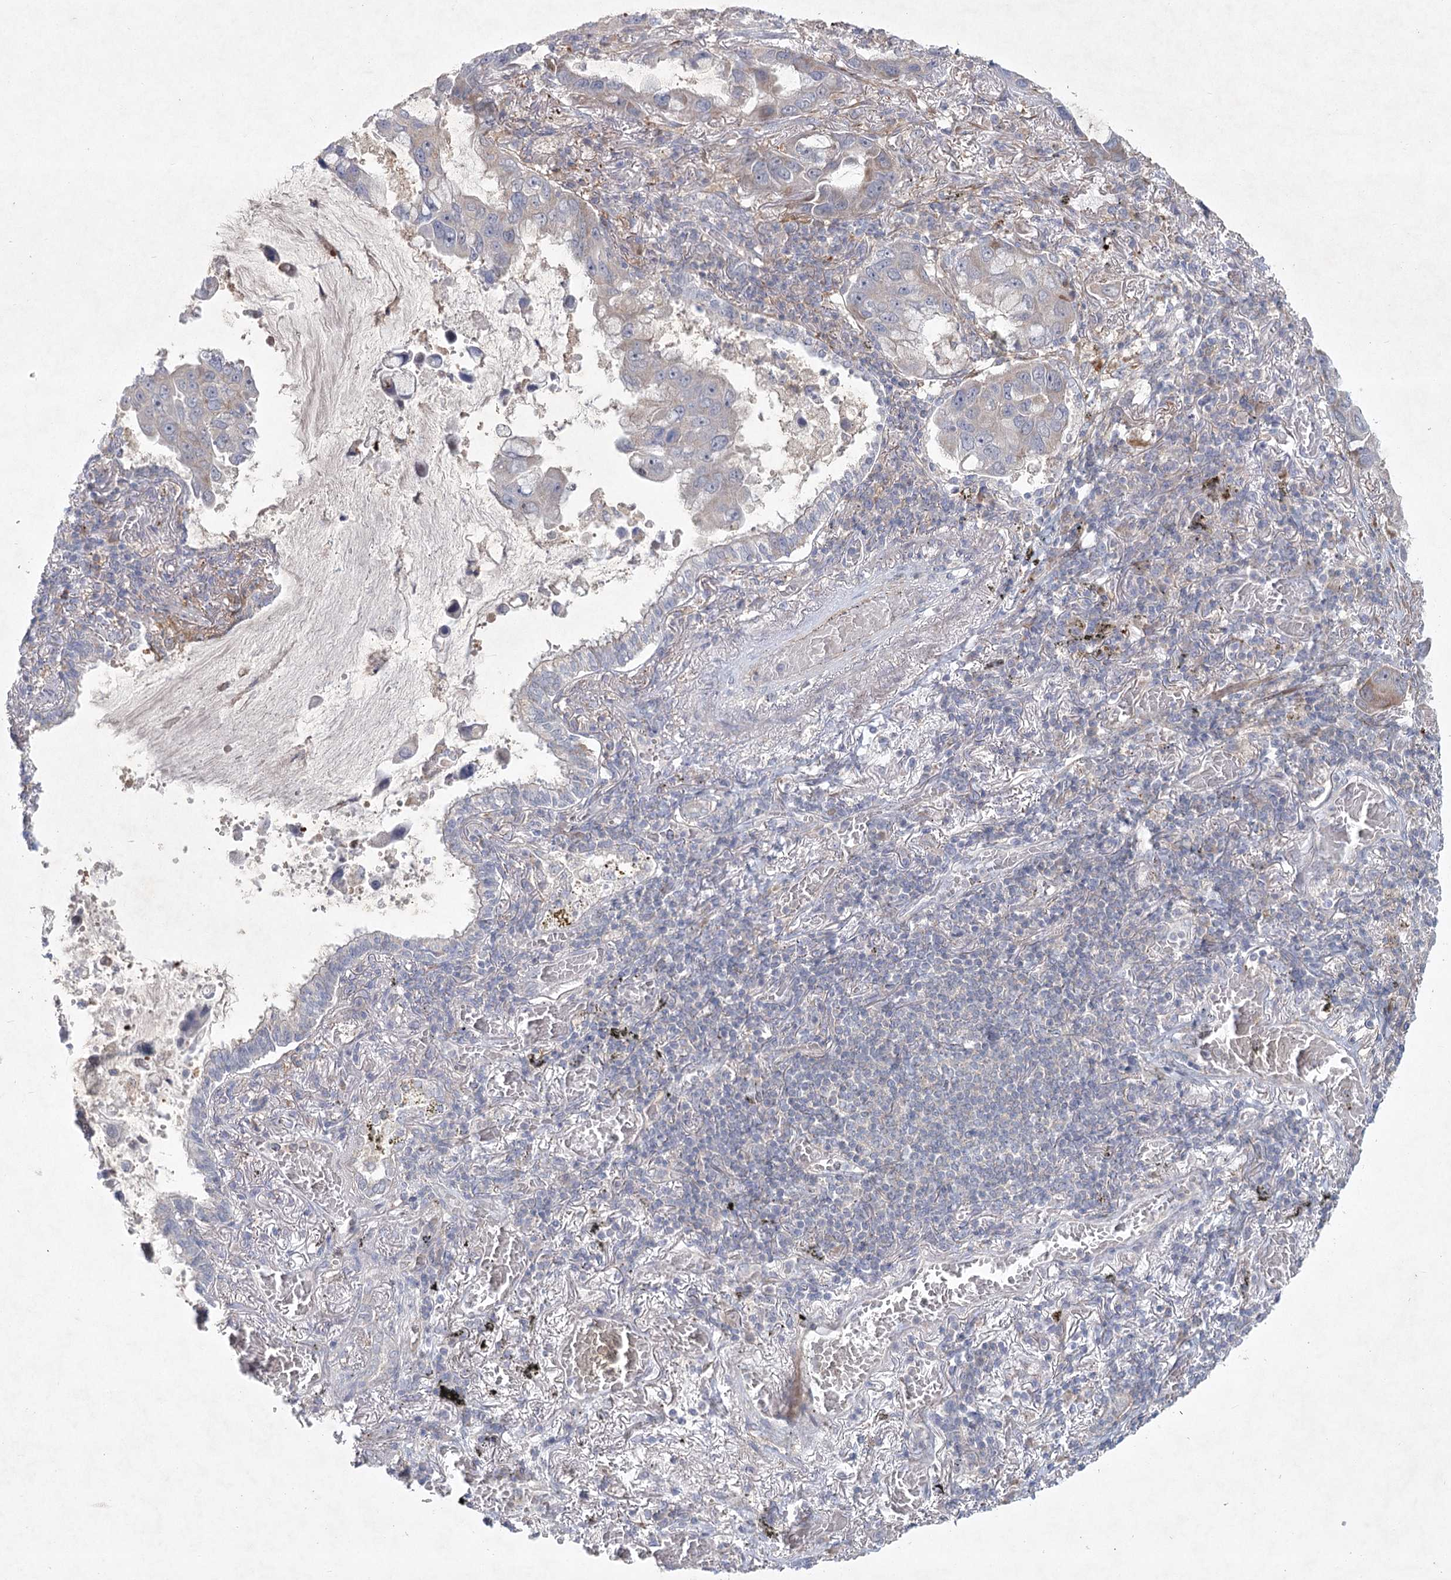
{"staining": {"intensity": "weak", "quantity": "<25%", "location": "cytoplasmic/membranous"}, "tissue": "lung cancer", "cell_type": "Tumor cells", "image_type": "cancer", "snomed": [{"axis": "morphology", "description": "Adenocarcinoma, NOS"}, {"axis": "topography", "description": "Lung"}], "caption": "IHC of lung adenocarcinoma displays no positivity in tumor cells.", "gene": "FAM110C", "patient": {"sex": "male", "age": 64}}